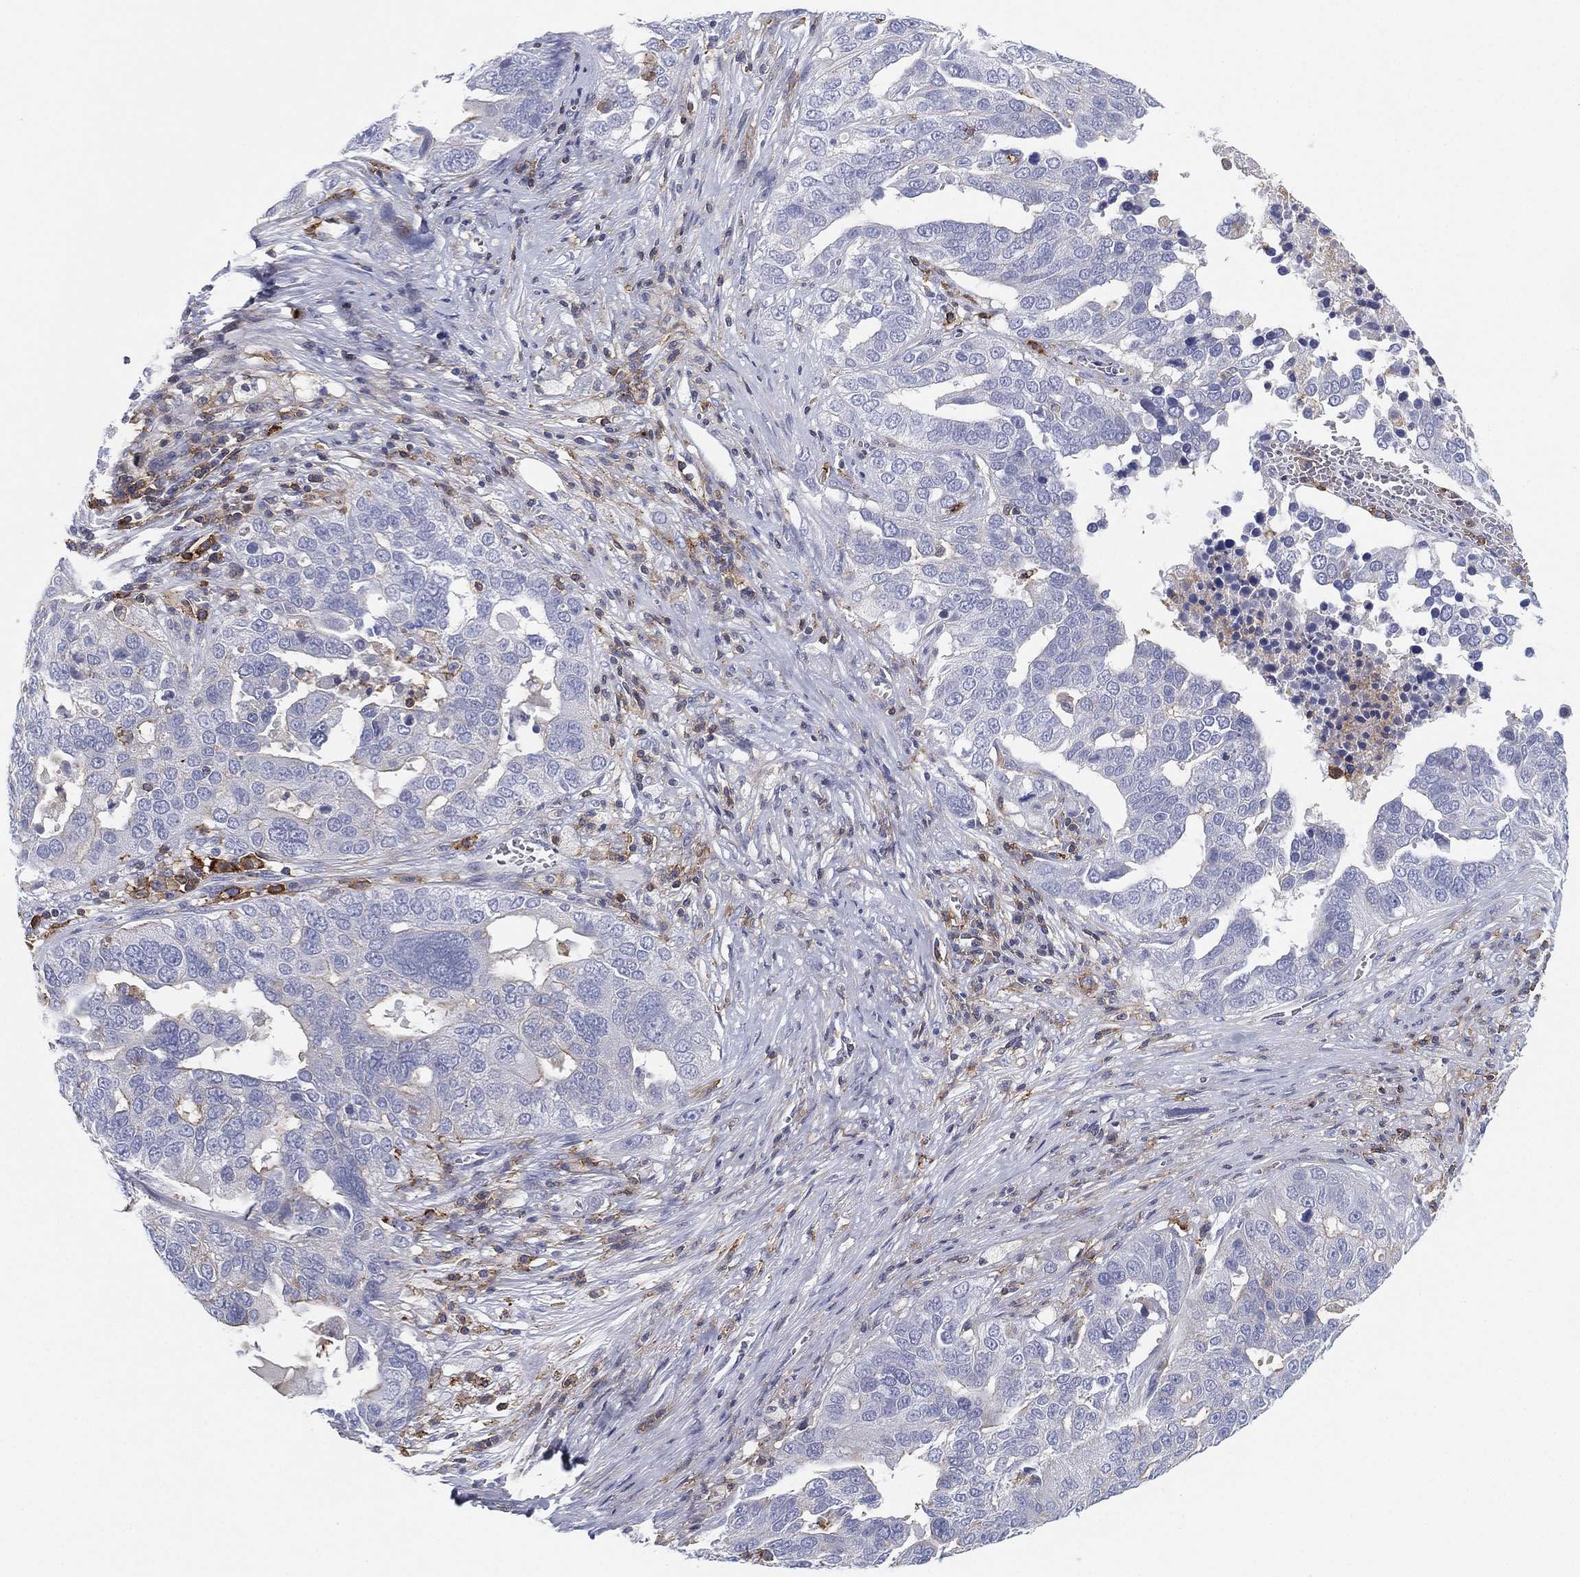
{"staining": {"intensity": "negative", "quantity": "none", "location": "none"}, "tissue": "ovarian cancer", "cell_type": "Tumor cells", "image_type": "cancer", "snomed": [{"axis": "morphology", "description": "Carcinoma, endometroid"}, {"axis": "topography", "description": "Soft tissue"}, {"axis": "topography", "description": "Ovary"}], "caption": "A photomicrograph of human ovarian endometroid carcinoma is negative for staining in tumor cells. (DAB (3,3'-diaminobenzidine) immunohistochemistry, high magnification).", "gene": "SELPLG", "patient": {"sex": "female", "age": 52}}